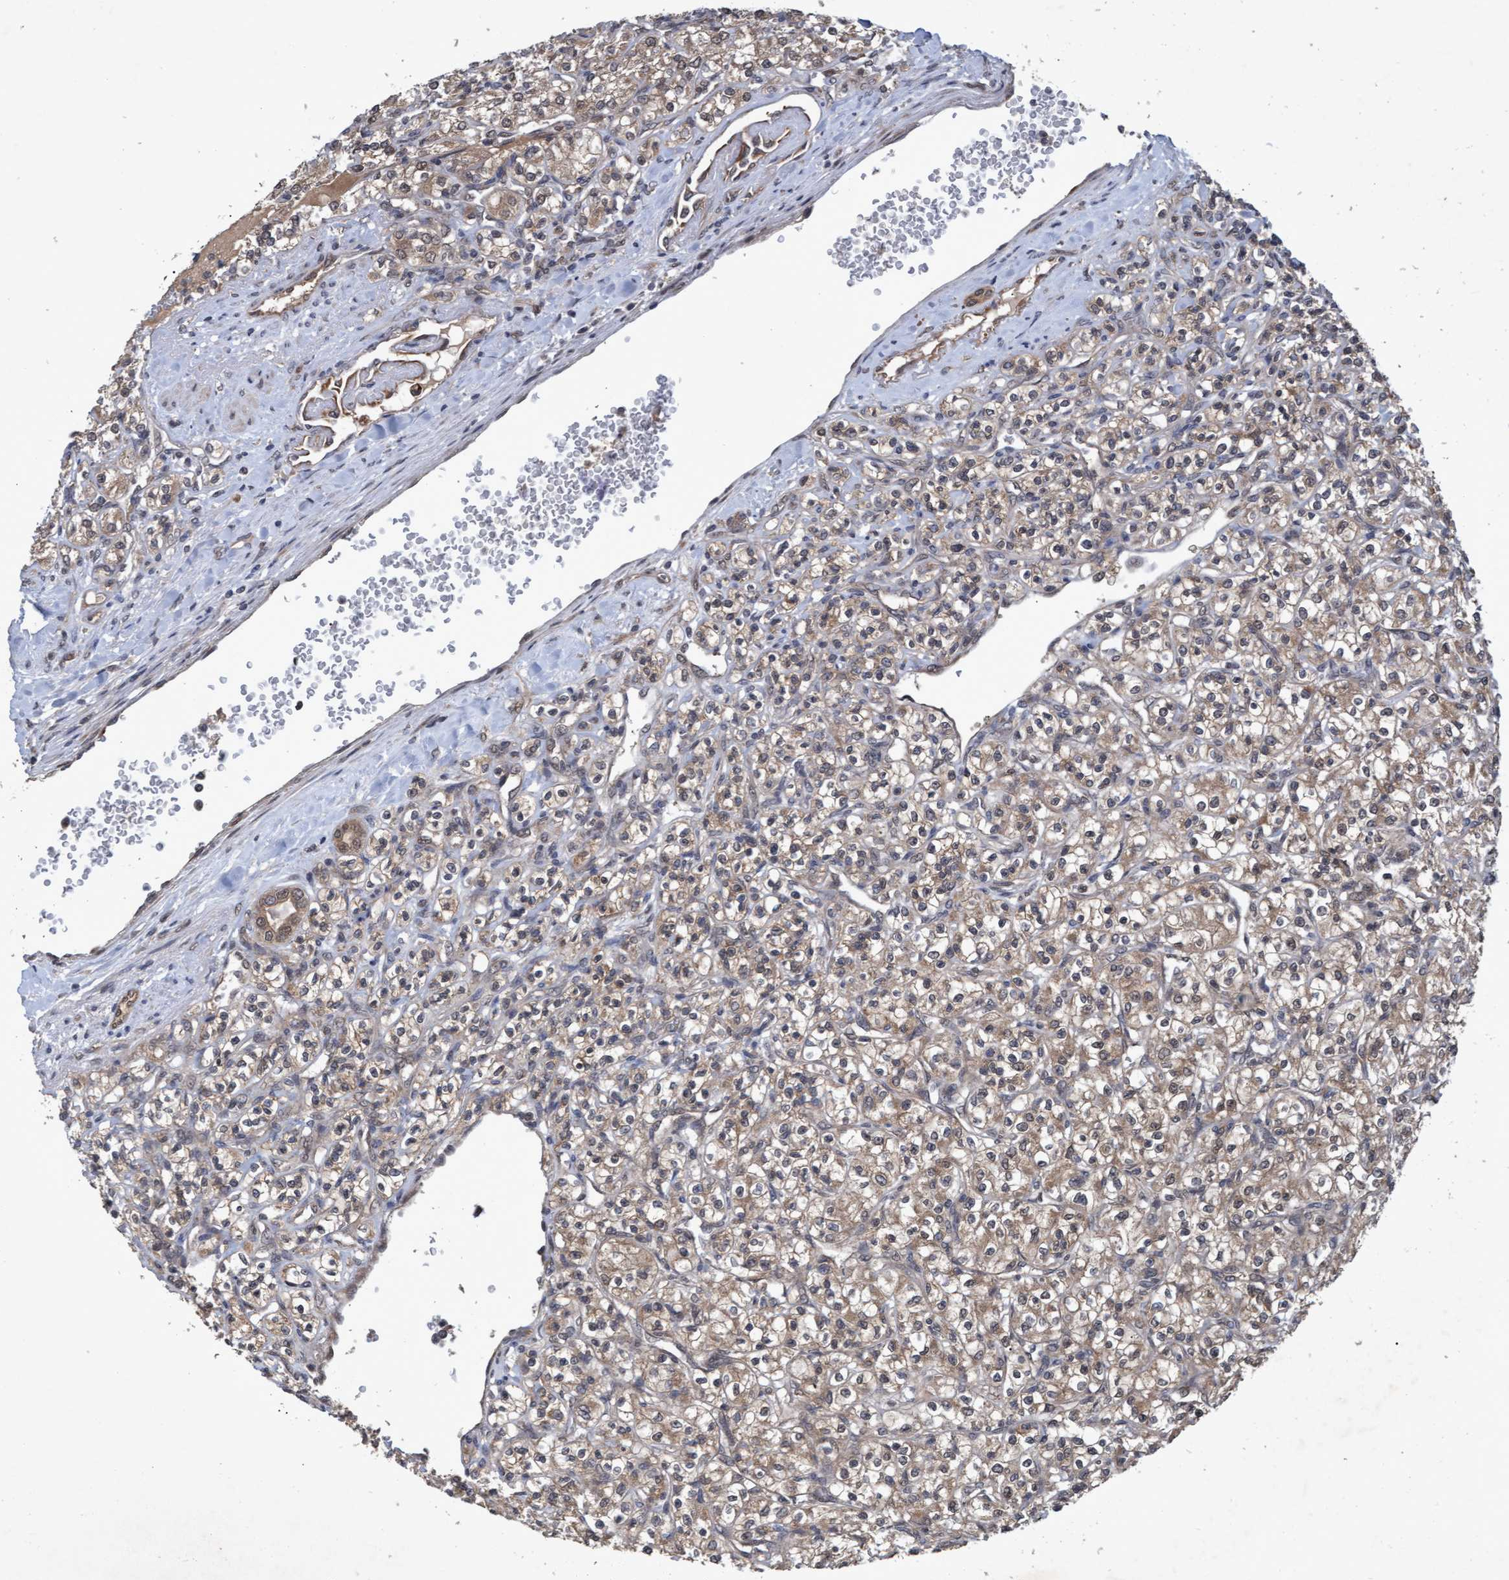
{"staining": {"intensity": "moderate", "quantity": ">75%", "location": "cytoplasmic/membranous"}, "tissue": "renal cancer", "cell_type": "Tumor cells", "image_type": "cancer", "snomed": [{"axis": "morphology", "description": "Adenocarcinoma, NOS"}, {"axis": "topography", "description": "Kidney"}], "caption": "Protein staining of renal cancer tissue reveals moderate cytoplasmic/membranous expression in about >75% of tumor cells.", "gene": "PSMB6", "patient": {"sex": "male", "age": 77}}